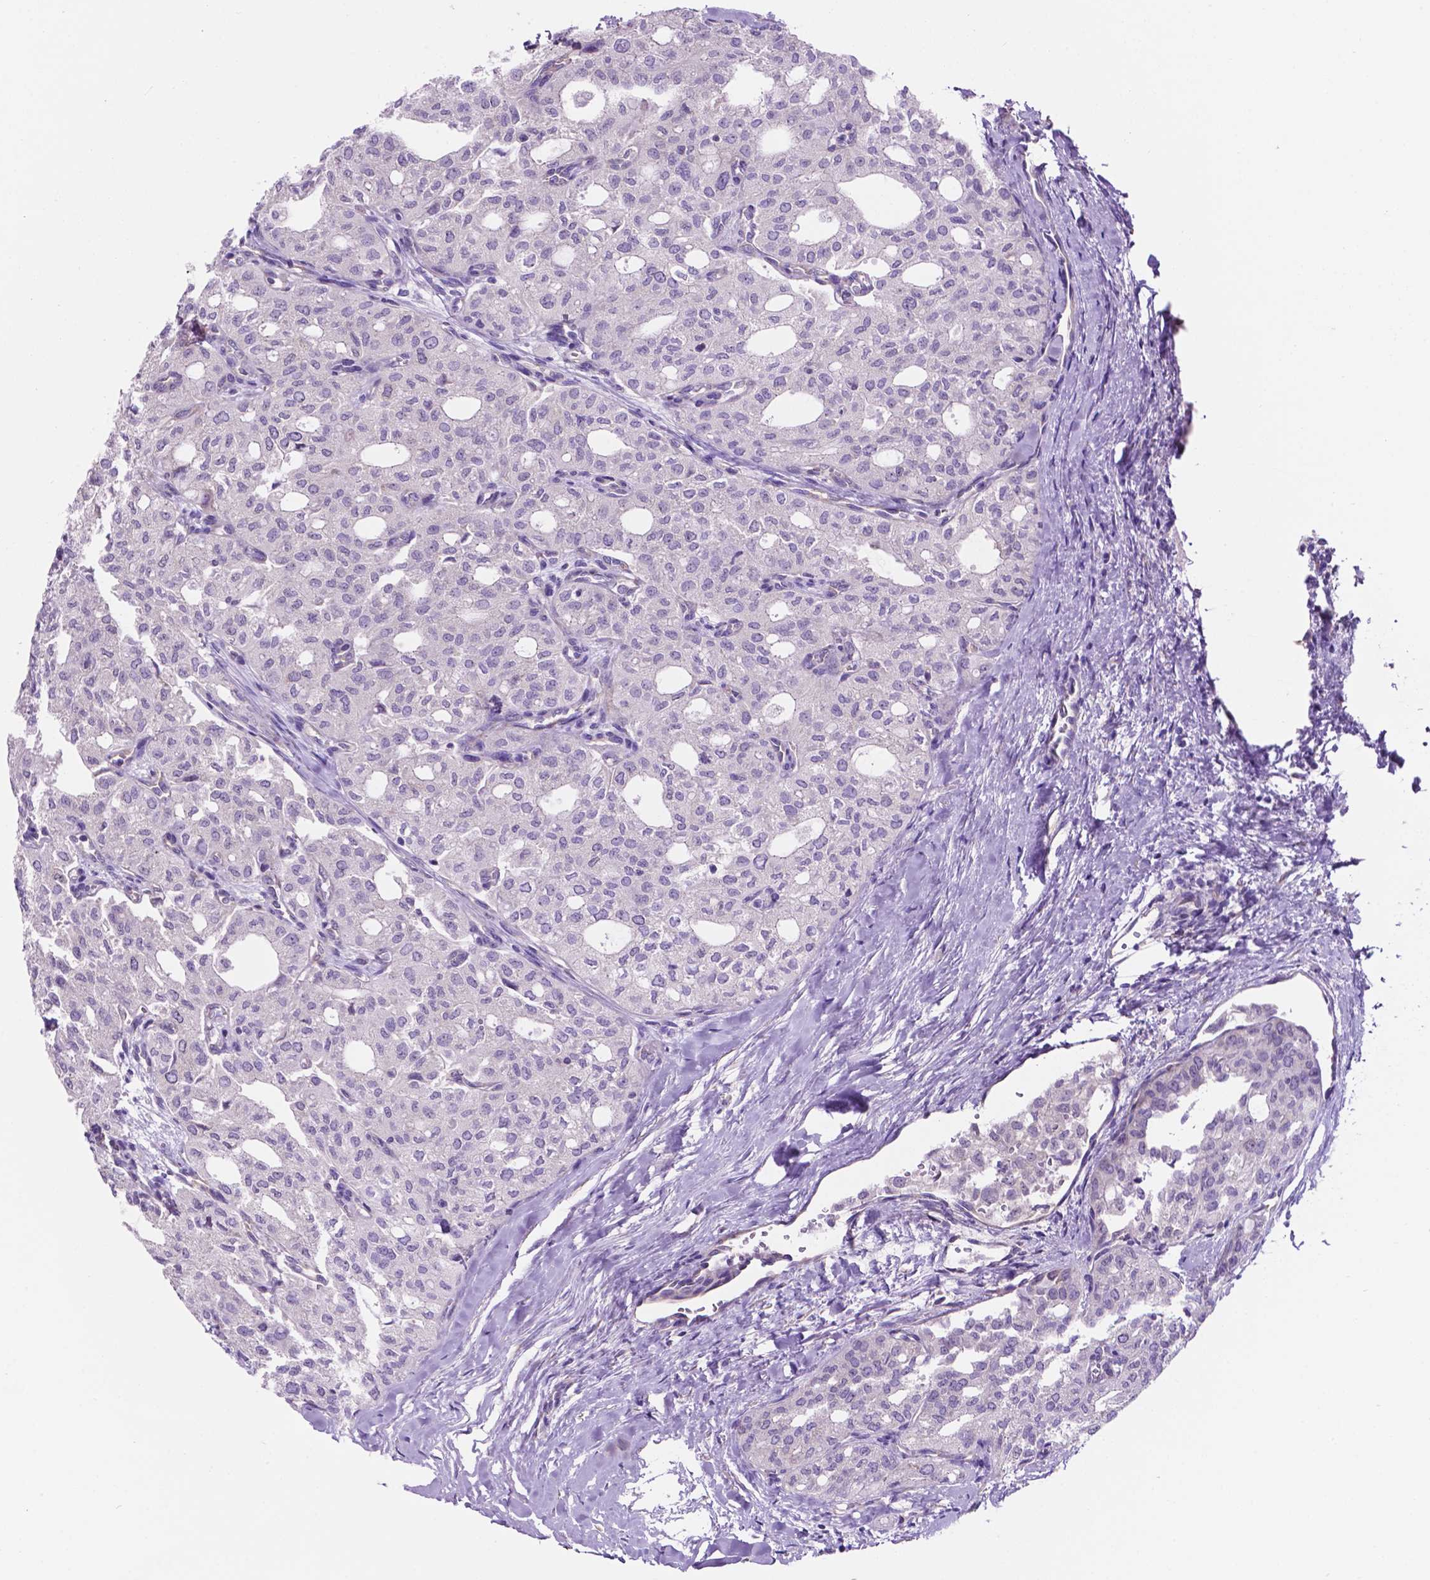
{"staining": {"intensity": "negative", "quantity": "none", "location": "none"}, "tissue": "thyroid cancer", "cell_type": "Tumor cells", "image_type": "cancer", "snomed": [{"axis": "morphology", "description": "Follicular adenoma carcinoma, NOS"}, {"axis": "topography", "description": "Thyroid gland"}], "caption": "Thyroid cancer (follicular adenoma carcinoma) was stained to show a protein in brown. There is no significant expression in tumor cells.", "gene": "SPDYA", "patient": {"sex": "male", "age": 75}}